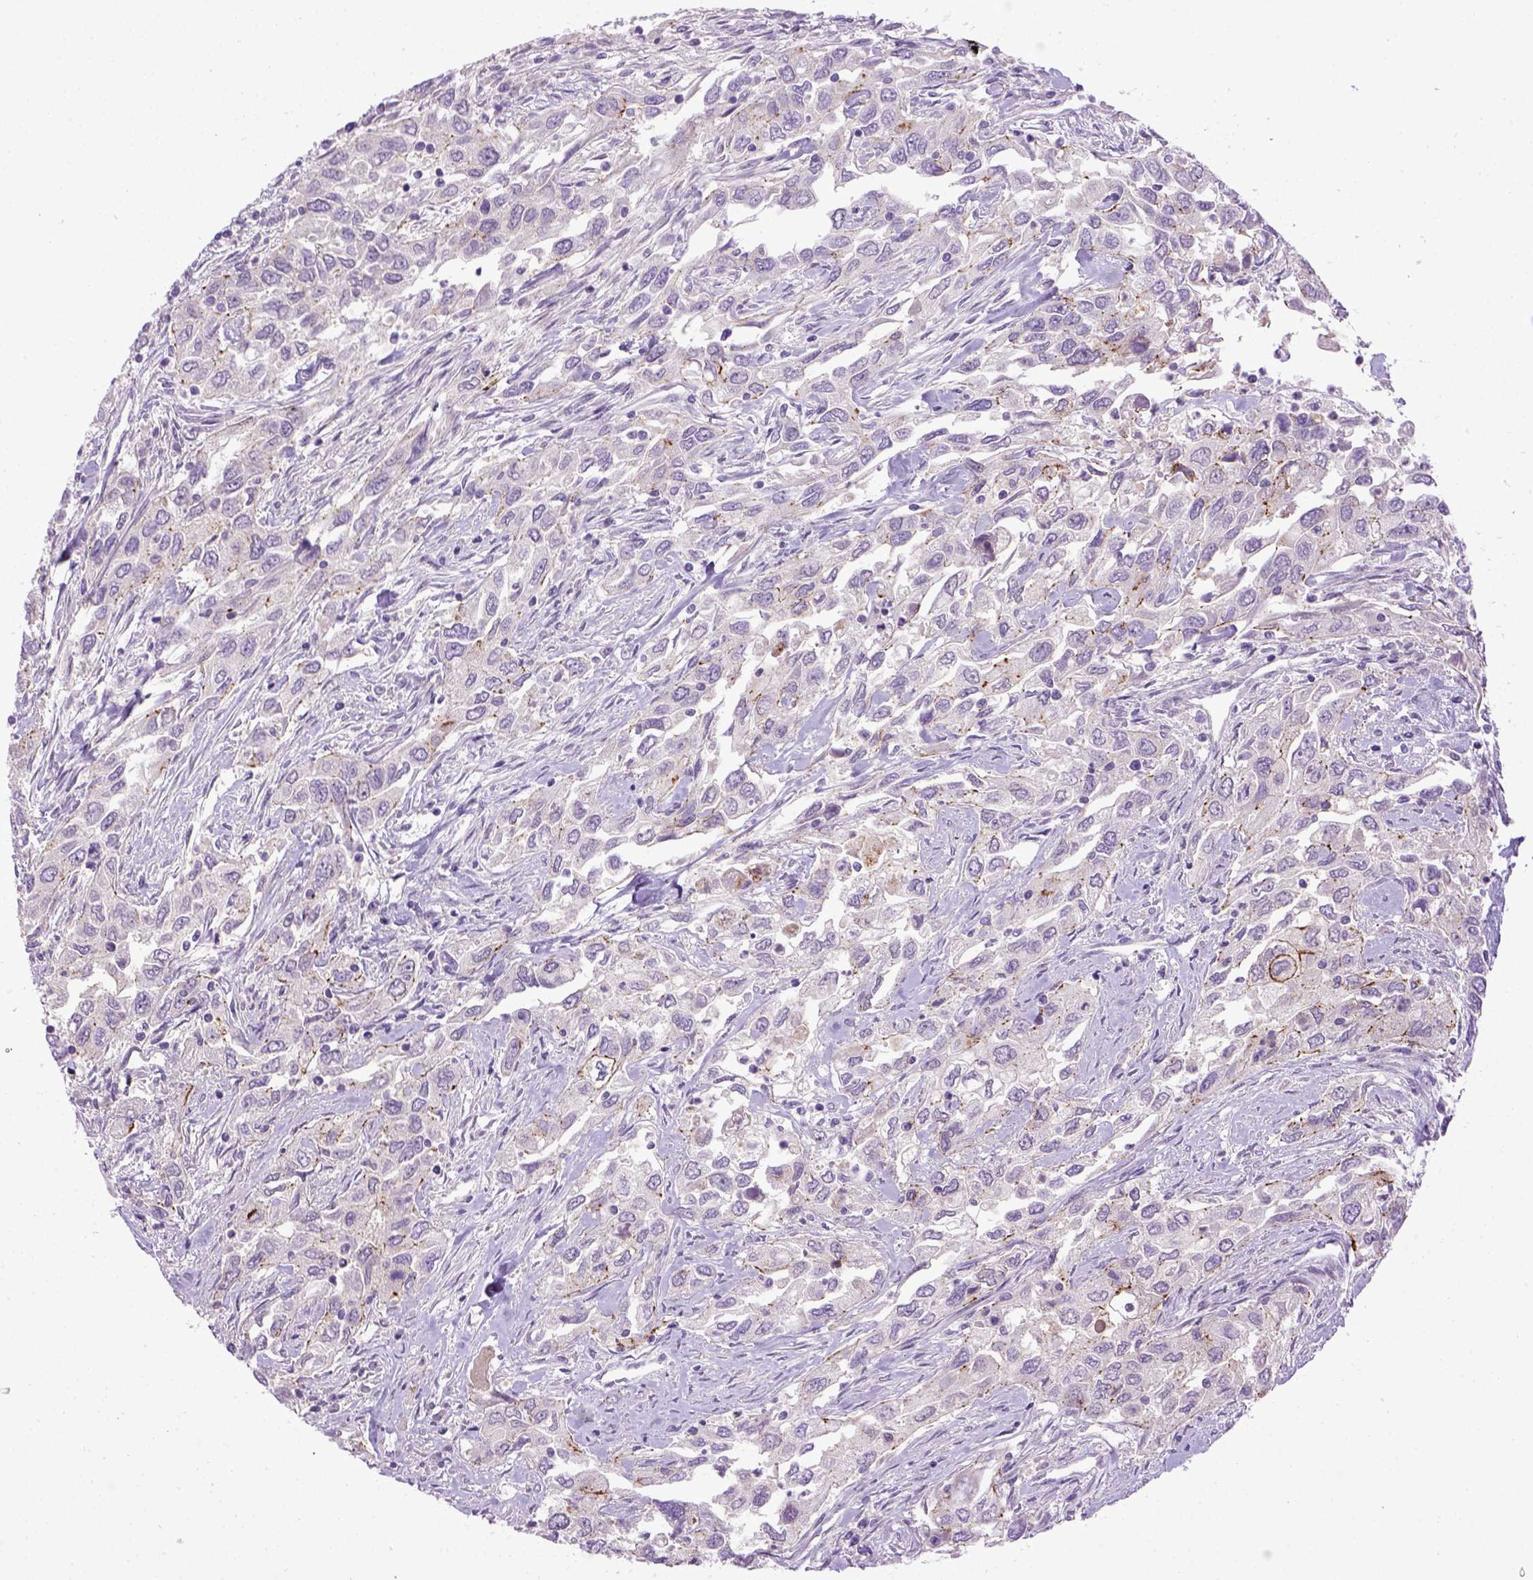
{"staining": {"intensity": "strong", "quantity": "<25%", "location": "cytoplasmic/membranous"}, "tissue": "urothelial cancer", "cell_type": "Tumor cells", "image_type": "cancer", "snomed": [{"axis": "morphology", "description": "Urothelial carcinoma, High grade"}, {"axis": "topography", "description": "Urinary bladder"}], "caption": "Tumor cells demonstrate strong cytoplasmic/membranous expression in about <25% of cells in high-grade urothelial carcinoma. Nuclei are stained in blue.", "gene": "CDH1", "patient": {"sex": "male", "age": 76}}